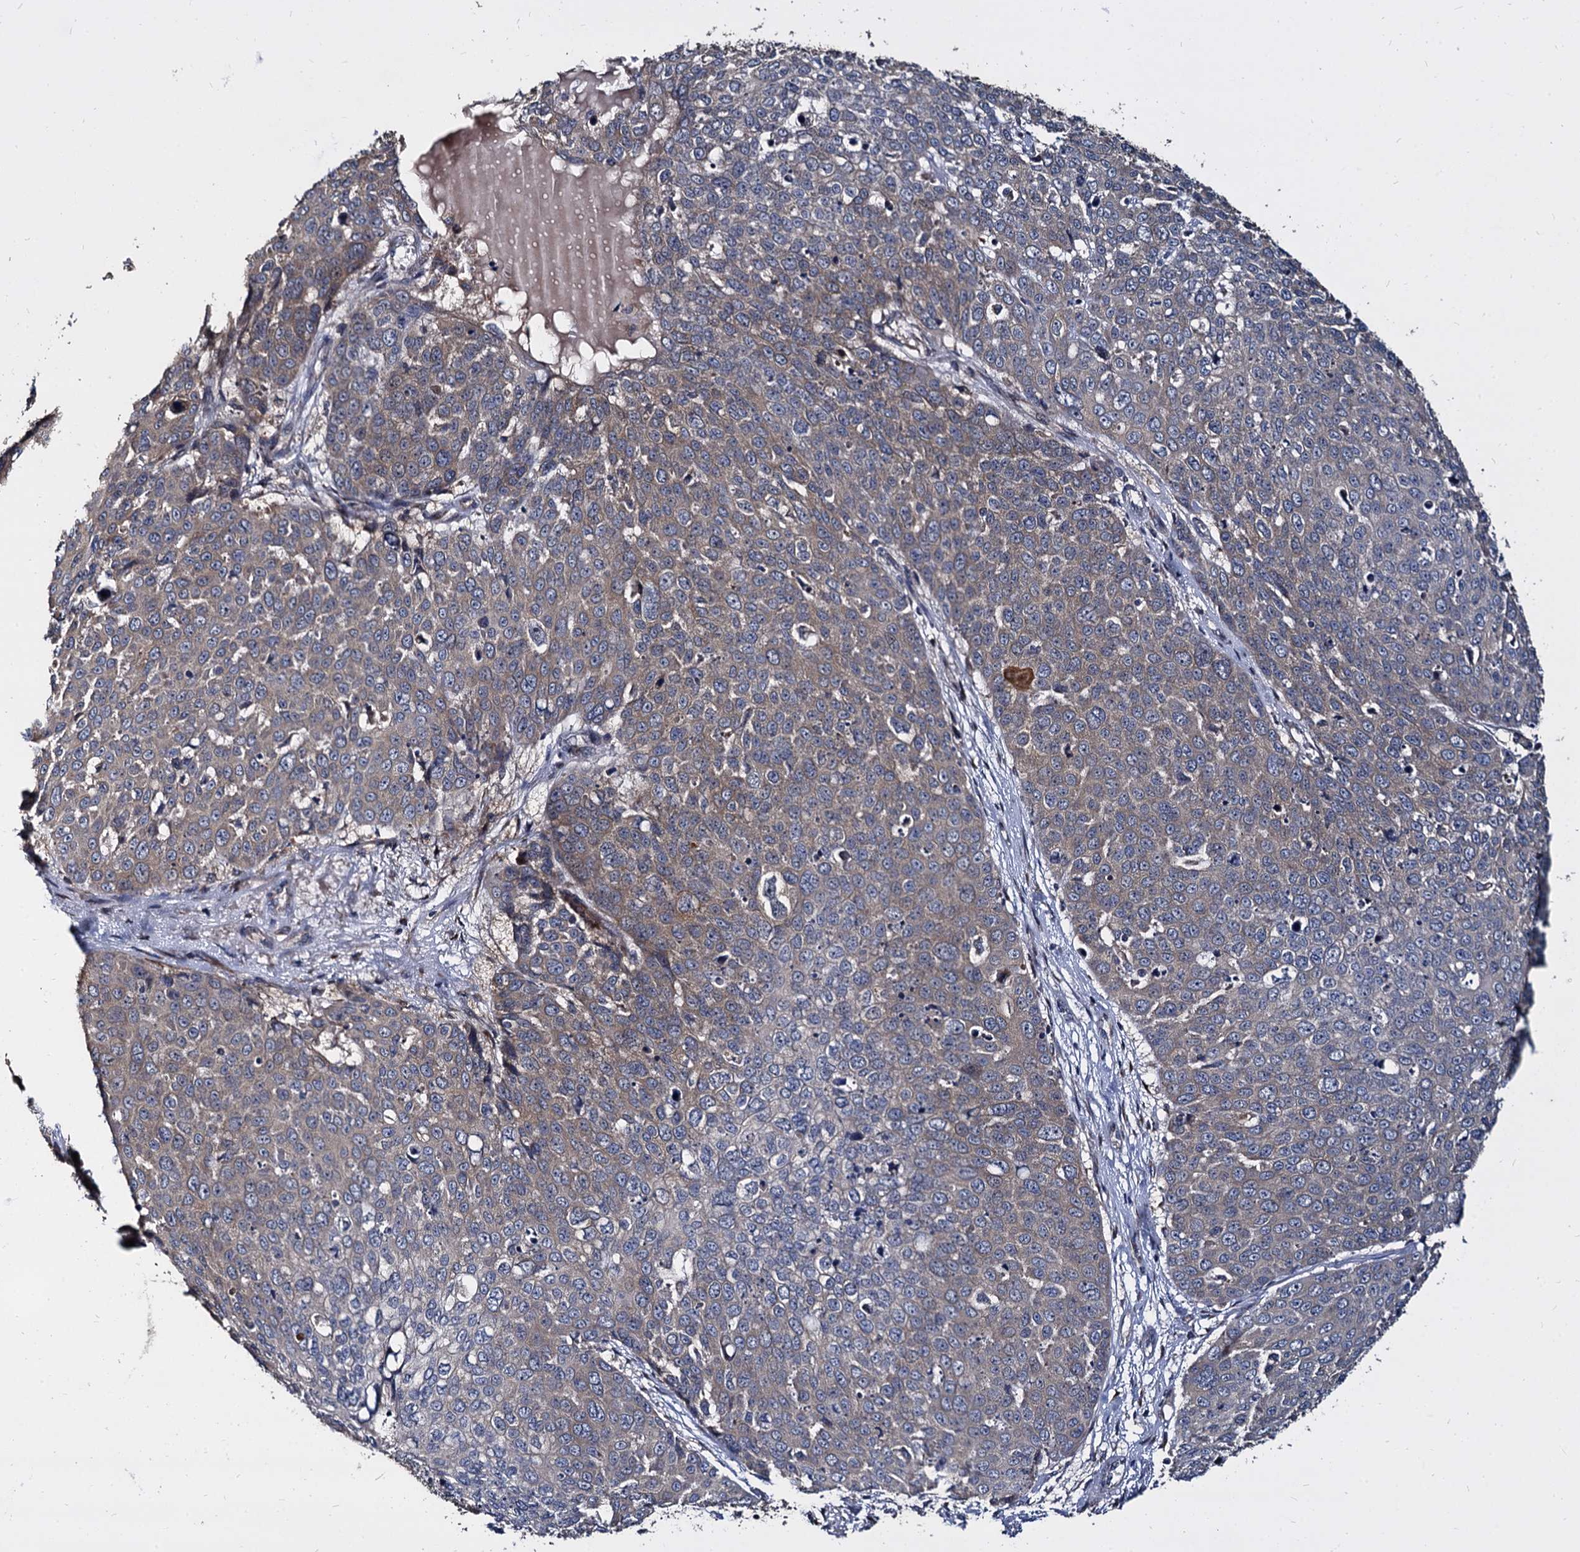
{"staining": {"intensity": "weak", "quantity": "25%-75%", "location": "cytoplasmic/membranous"}, "tissue": "skin cancer", "cell_type": "Tumor cells", "image_type": "cancer", "snomed": [{"axis": "morphology", "description": "Squamous cell carcinoma, NOS"}, {"axis": "topography", "description": "Skin"}], "caption": "Skin cancer (squamous cell carcinoma) was stained to show a protein in brown. There is low levels of weak cytoplasmic/membranous positivity in approximately 25%-75% of tumor cells.", "gene": "WWC3", "patient": {"sex": "male", "age": 71}}